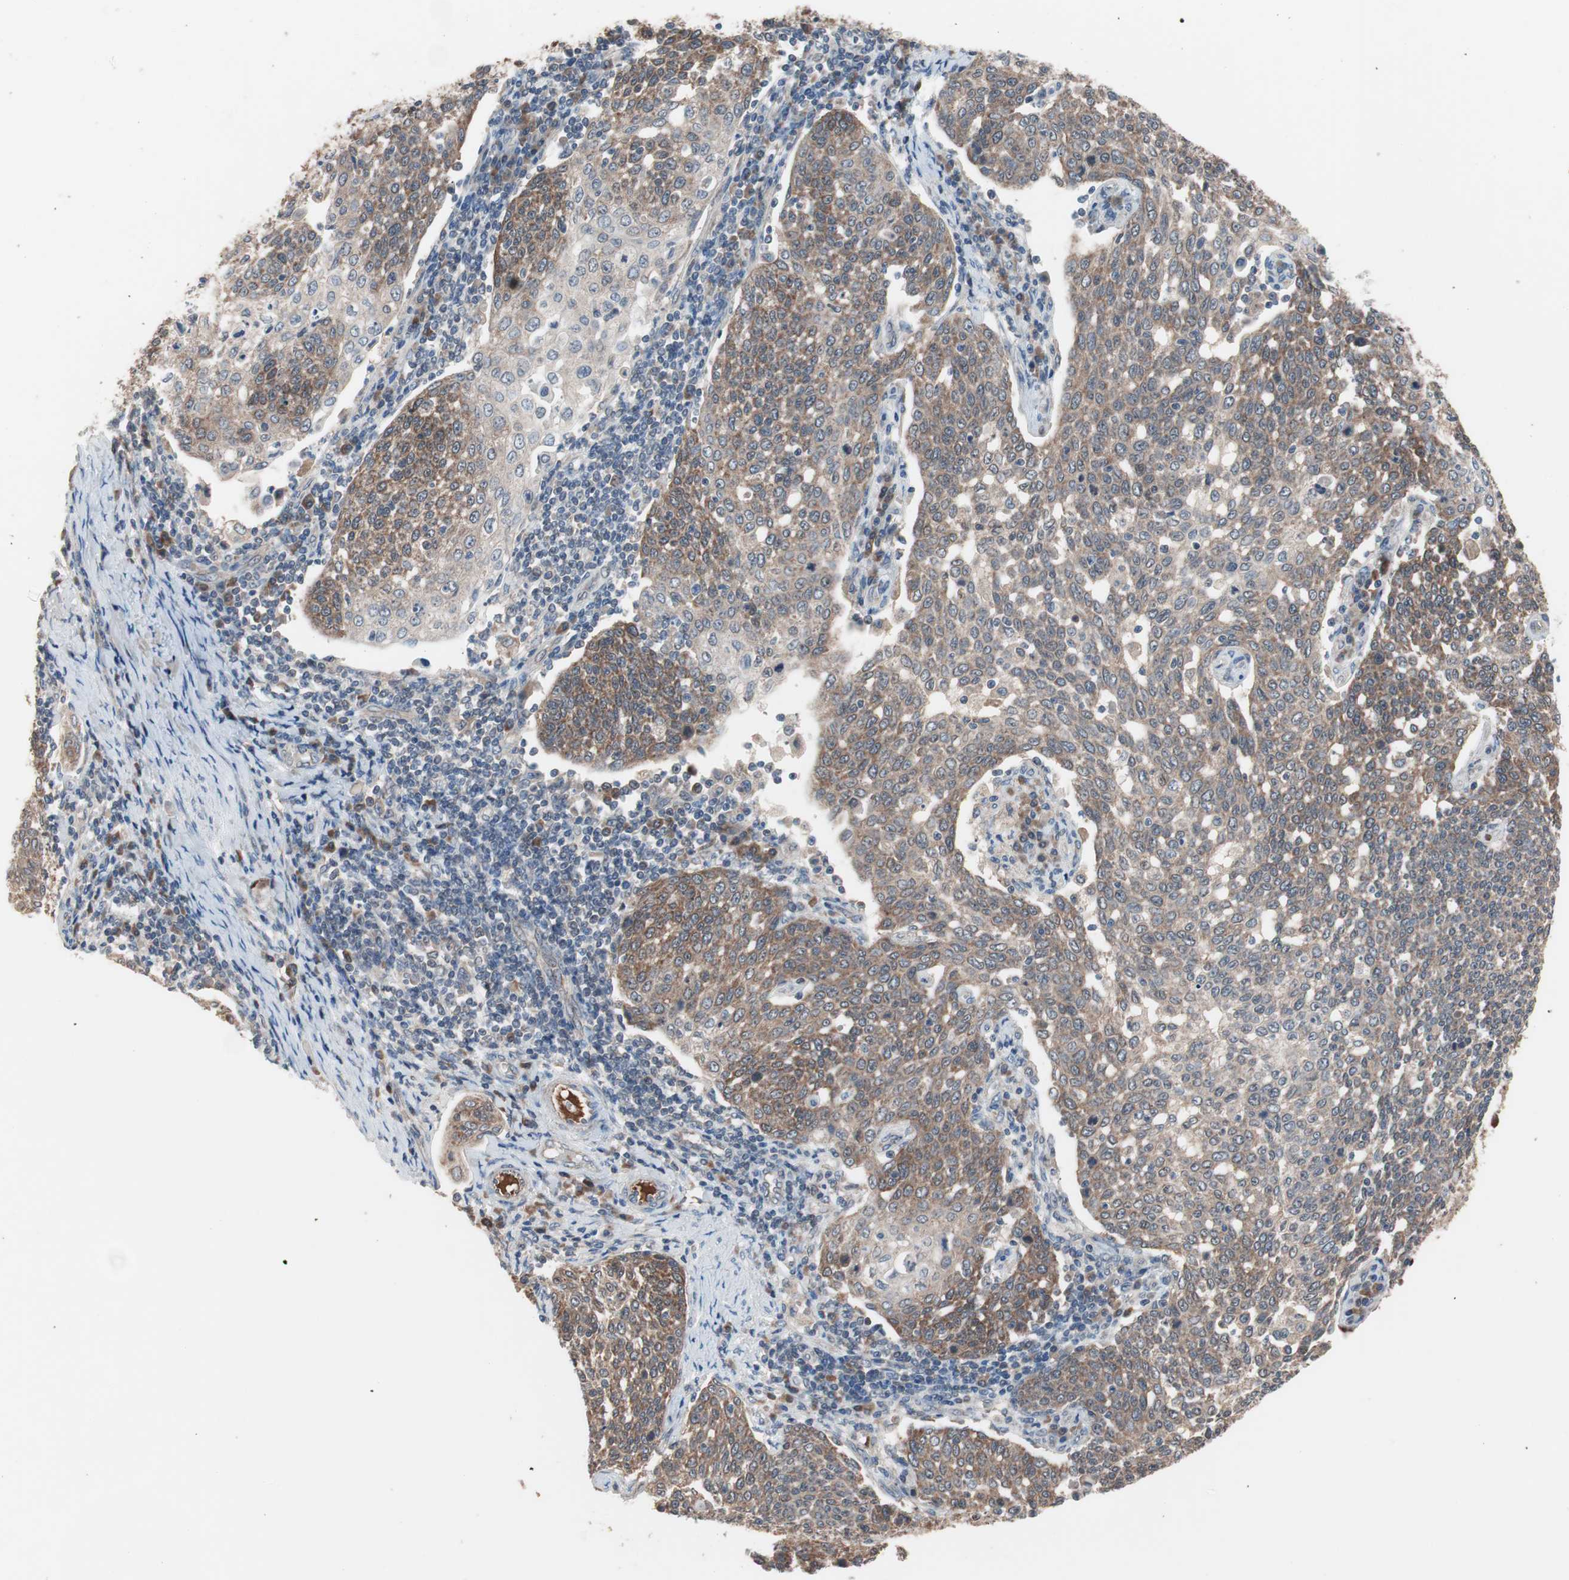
{"staining": {"intensity": "moderate", "quantity": ">75%", "location": "cytoplasmic/membranous"}, "tissue": "cervical cancer", "cell_type": "Tumor cells", "image_type": "cancer", "snomed": [{"axis": "morphology", "description": "Squamous cell carcinoma, NOS"}, {"axis": "topography", "description": "Cervix"}], "caption": "This is a histology image of immunohistochemistry (IHC) staining of squamous cell carcinoma (cervical), which shows moderate expression in the cytoplasmic/membranous of tumor cells.", "gene": "HMBS", "patient": {"sex": "female", "age": 34}}